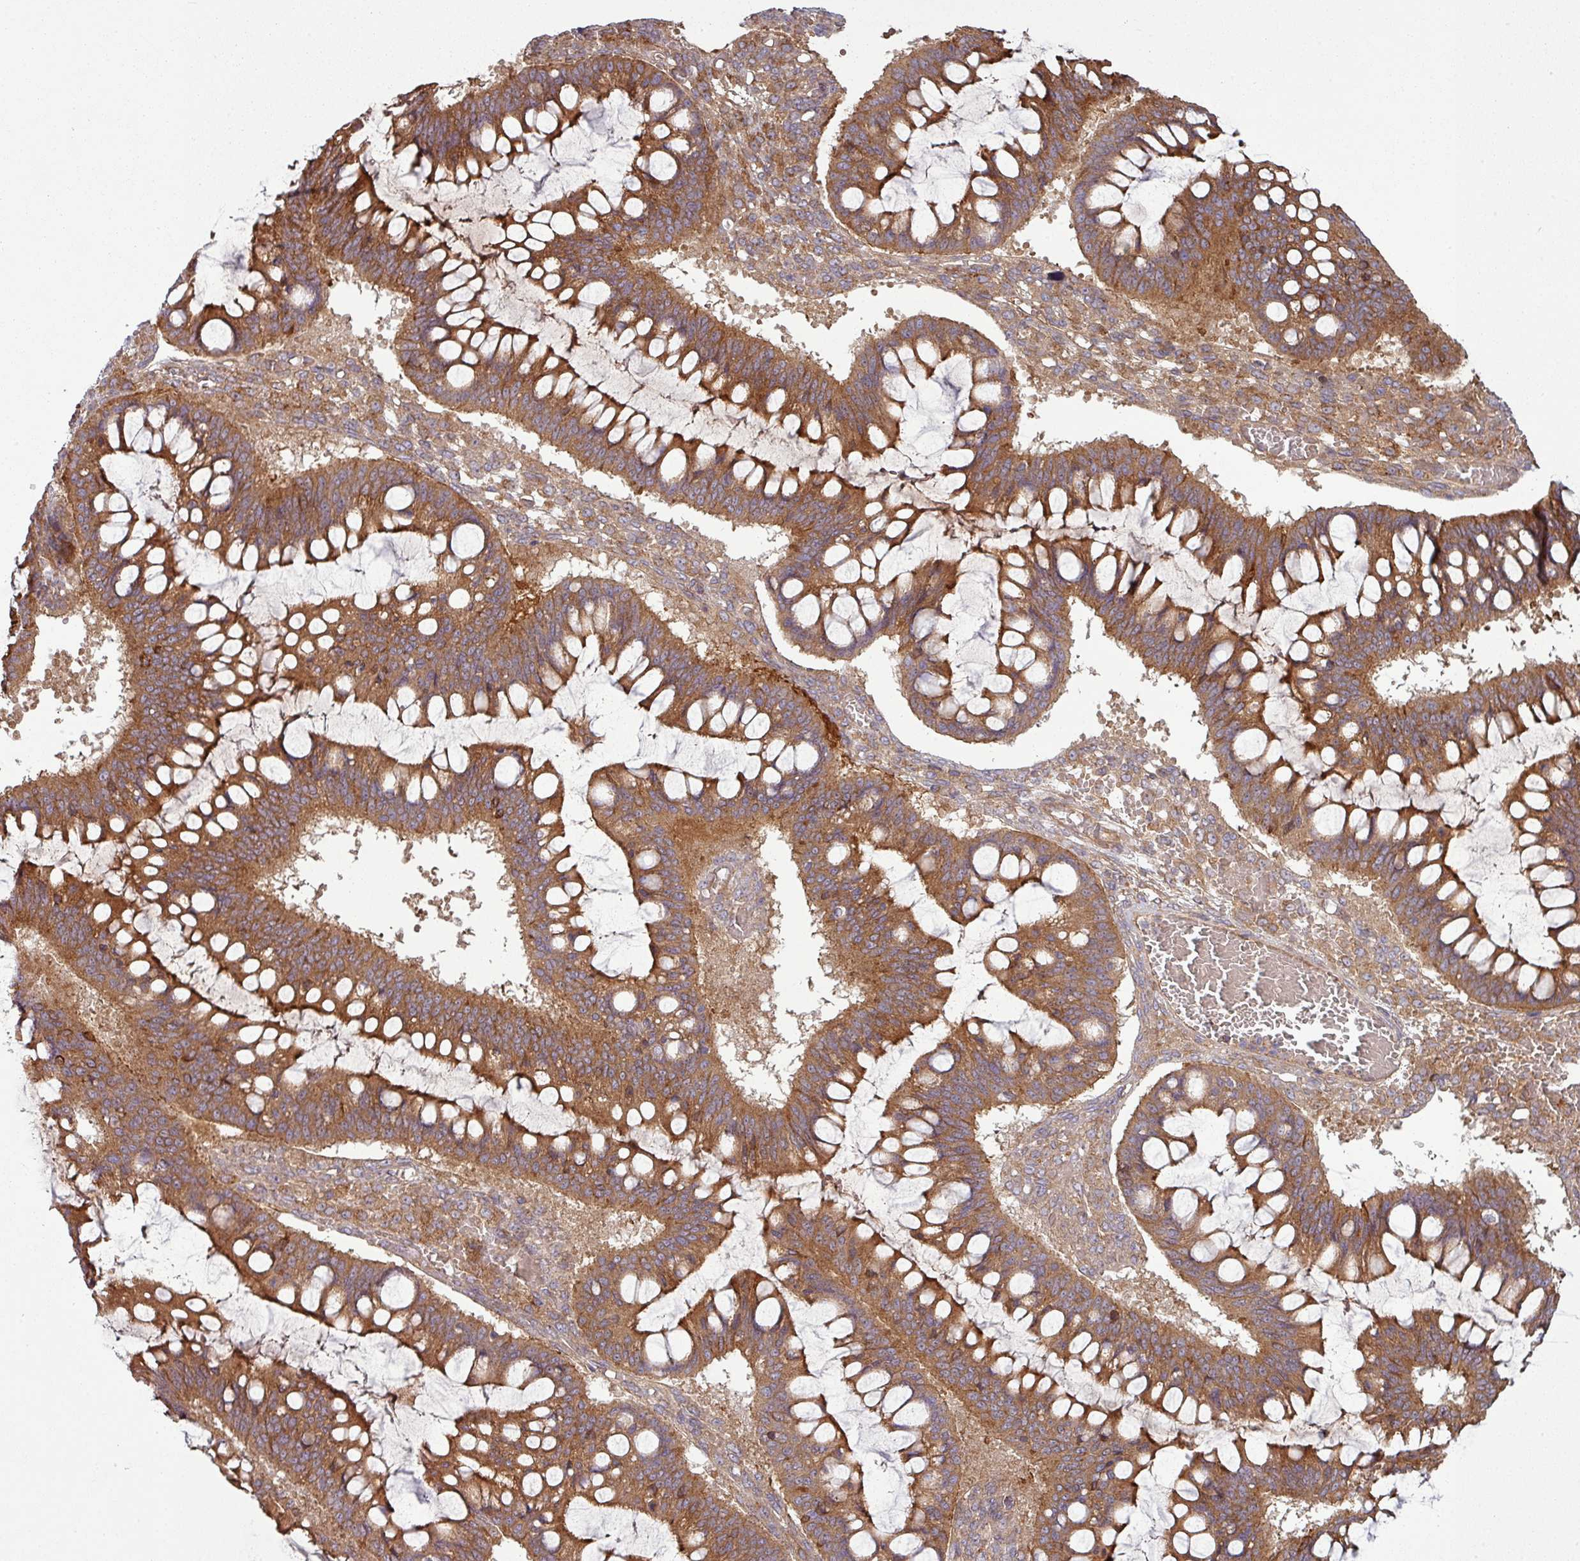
{"staining": {"intensity": "moderate", "quantity": ">75%", "location": "cytoplasmic/membranous"}, "tissue": "ovarian cancer", "cell_type": "Tumor cells", "image_type": "cancer", "snomed": [{"axis": "morphology", "description": "Cystadenocarcinoma, mucinous, NOS"}, {"axis": "topography", "description": "Ovary"}], "caption": "Mucinous cystadenocarcinoma (ovarian) tissue displays moderate cytoplasmic/membranous expression in approximately >75% of tumor cells, visualized by immunohistochemistry.", "gene": "SNRNP25", "patient": {"sex": "female", "age": 73}}